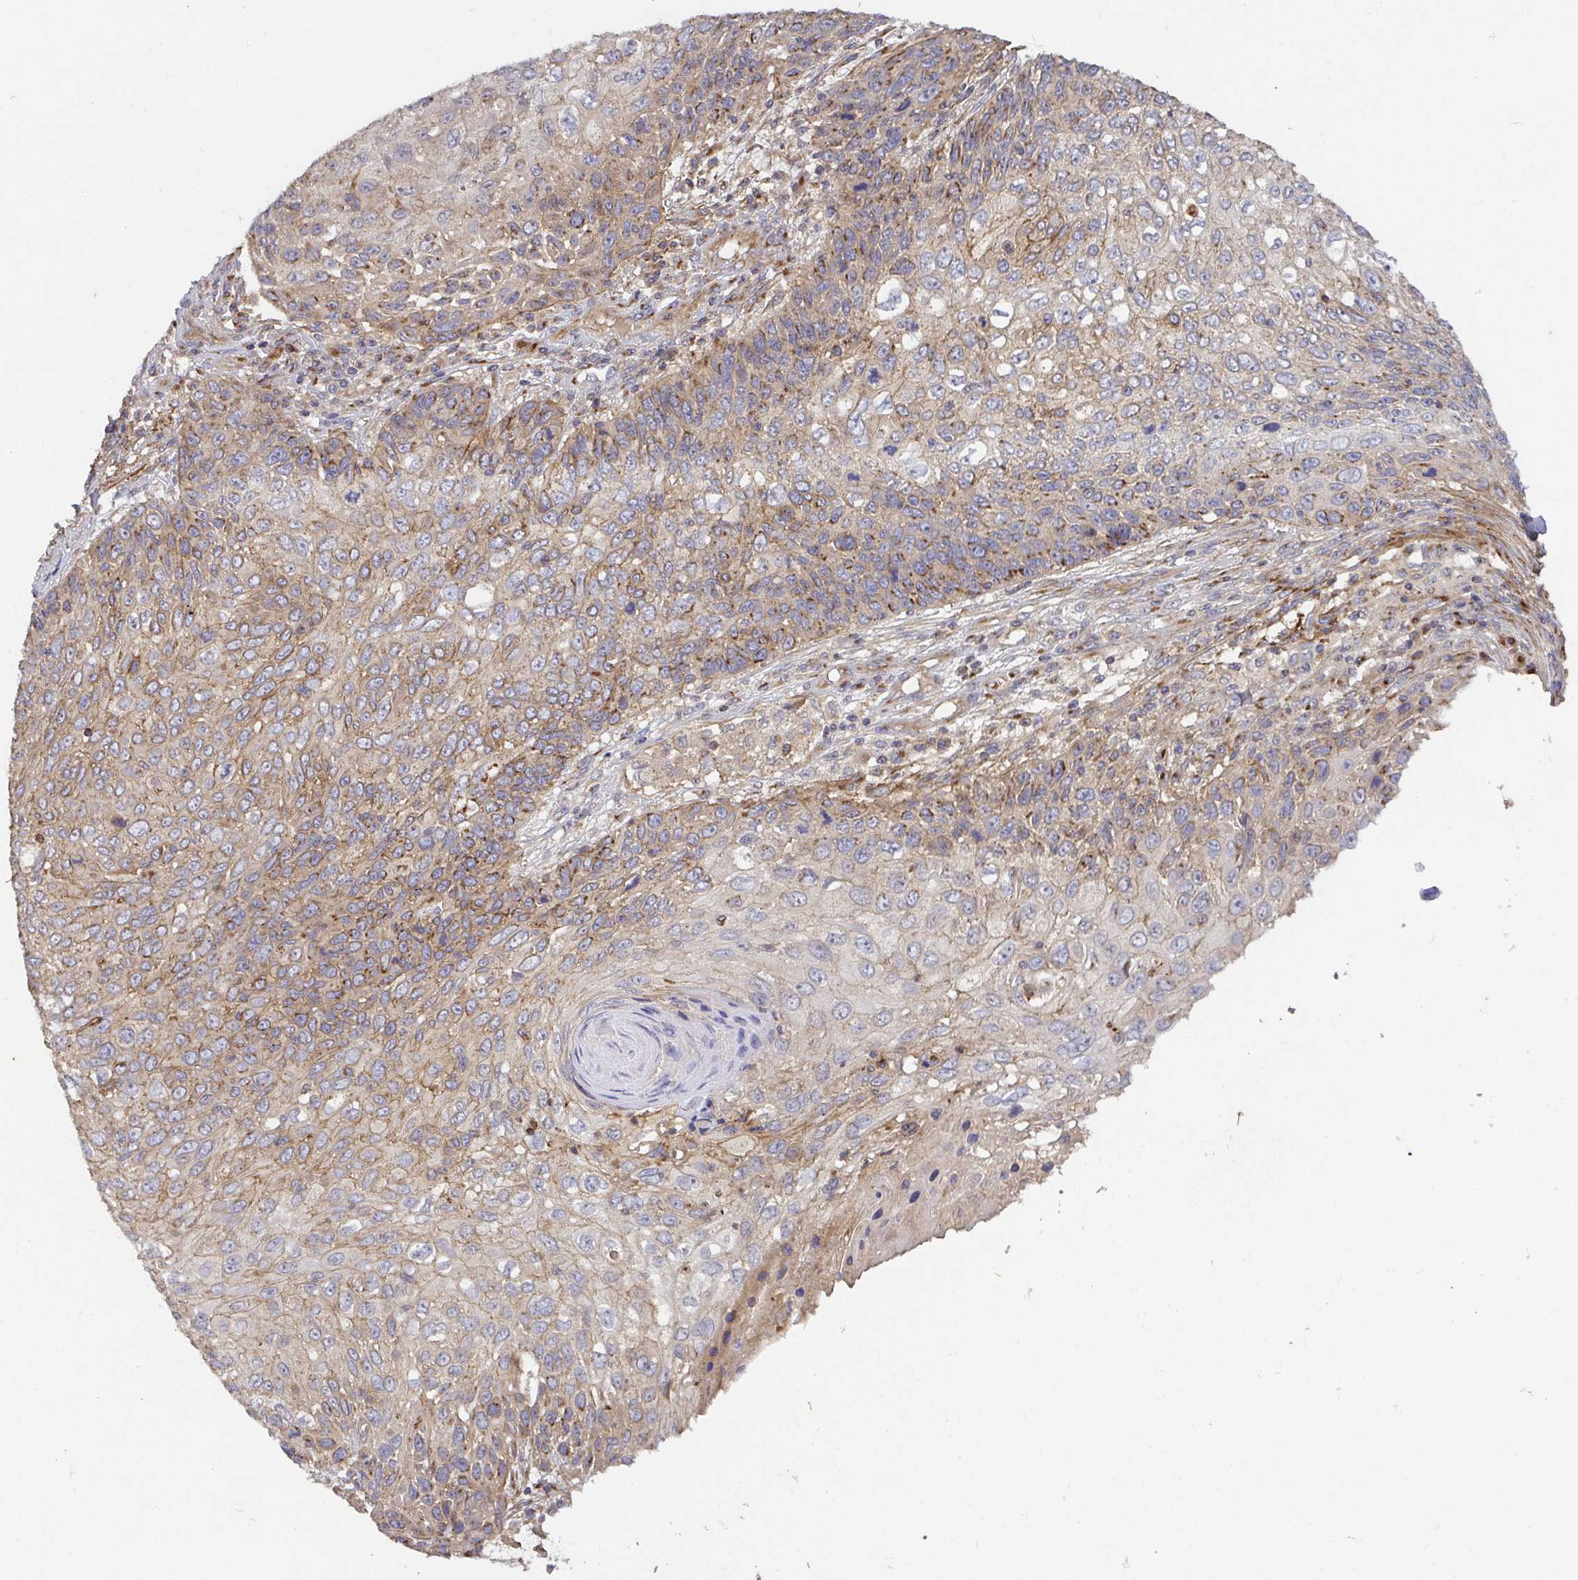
{"staining": {"intensity": "moderate", "quantity": "25%-75%", "location": "cytoplasmic/membranous"}, "tissue": "skin cancer", "cell_type": "Tumor cells", "image_type": "cancer", "snomed": [{"axis": "morphology", "description": "Squamous cell carcinoma, NOS"}, {"axis": "topography", "description": "Skin"}], "caption": "This micrograph reveals IHC staining of human skin cancer, with medium moderate cytoplasmic/membranous positivity in approximately 25%-75% of tumor cells.", "gene": "TM9SF4", "patient": {"sex": "male", "age": 92}}